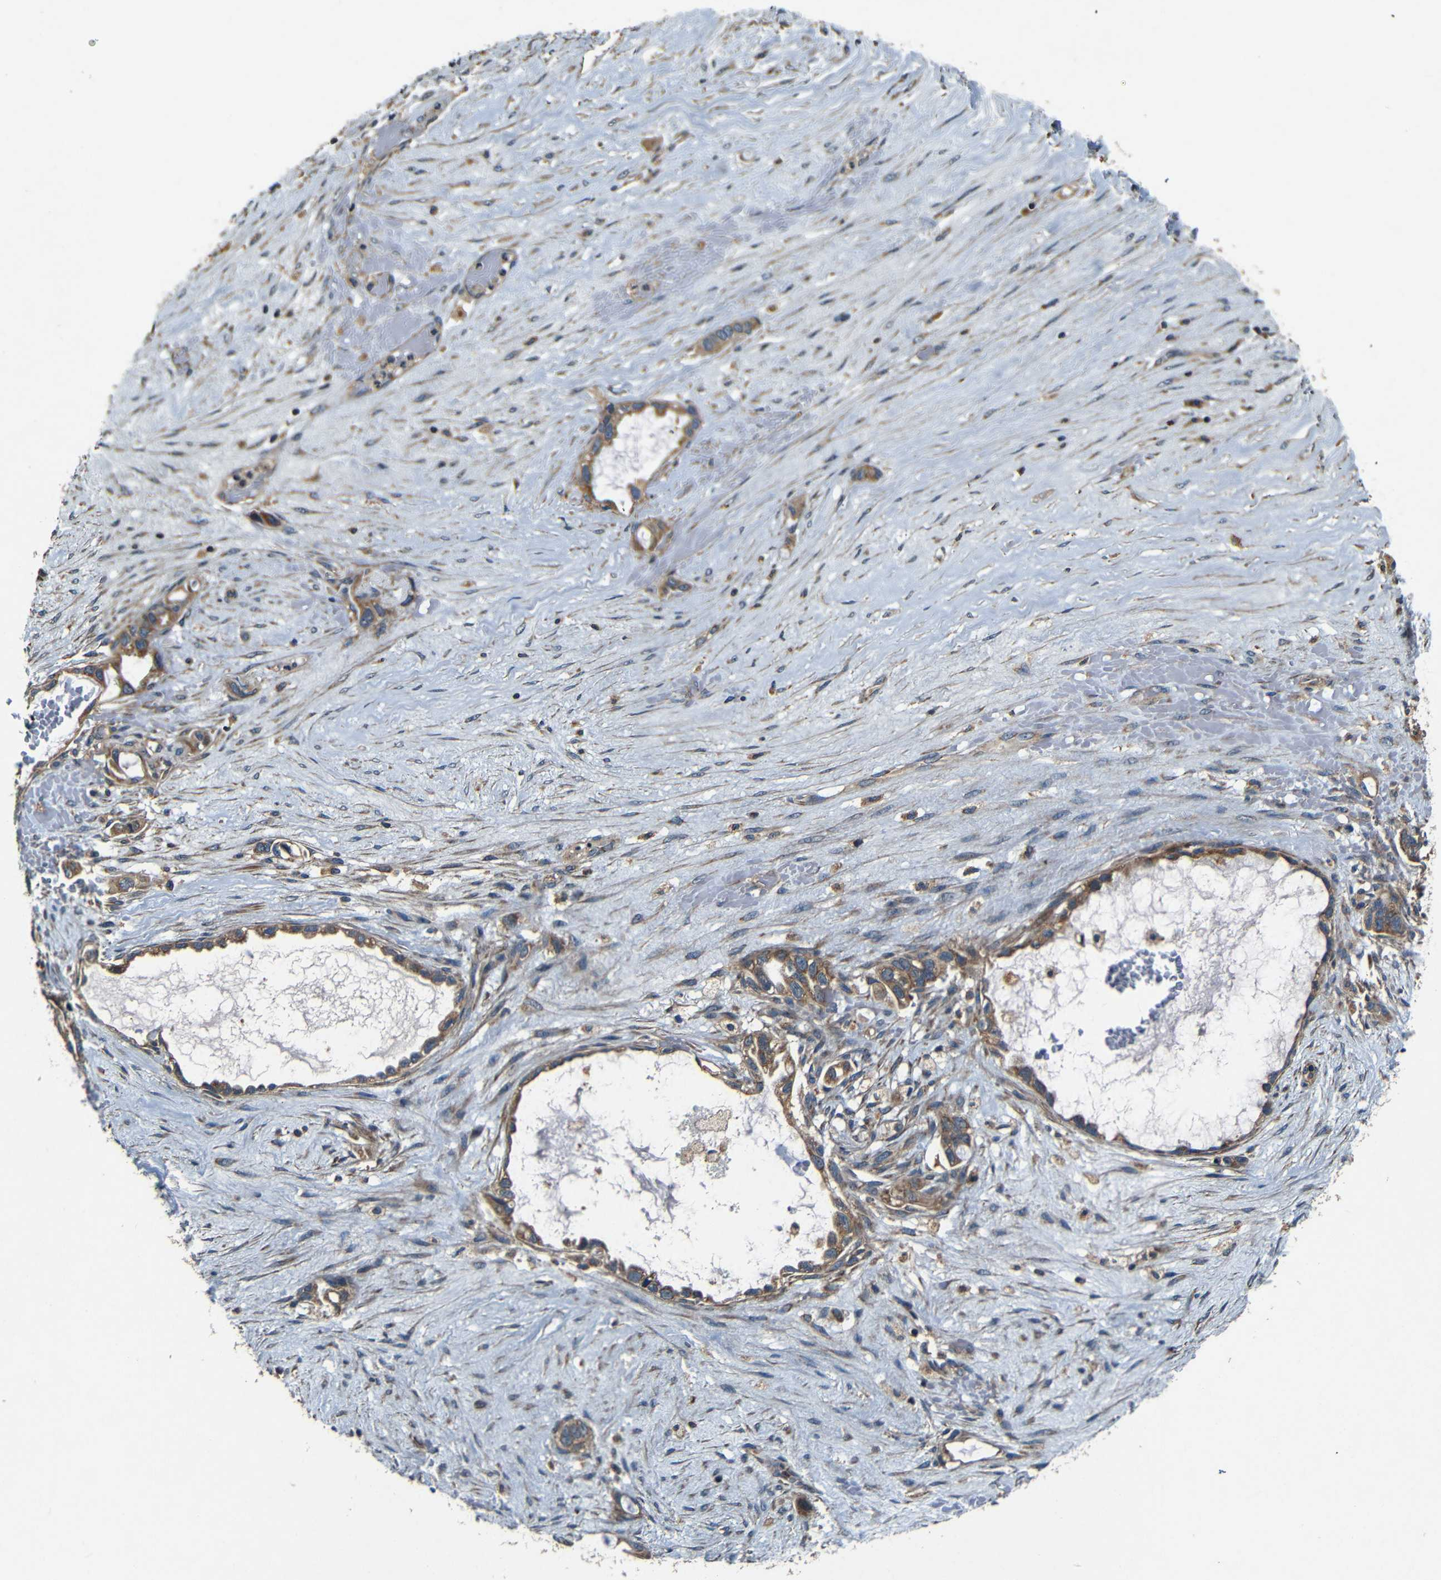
{"staining": {"intensity": "moderate", "quantity": ">75%", "location": "cytoplasmic/membranous"}, "tissue": "liver cancer", "cell_type": "Tumor cells", "image_type": "cancer", "snomed": [{"axis": "morphology", "description": "Cholangiocarcinoma"}, {"axis": "topography", "description": "Liver"}], "caption": "Immunohistochemistry (IHC) (DAB (3,3'-diaminobenzidine)) staining of human liver cancer (cholangiocarcinoma) shows moderate cytoplasmic/membranous protein staining in approximately >75% of tumor cells.", "gene": "MTX1", "patient": {"sex": "female", "age": 65}}